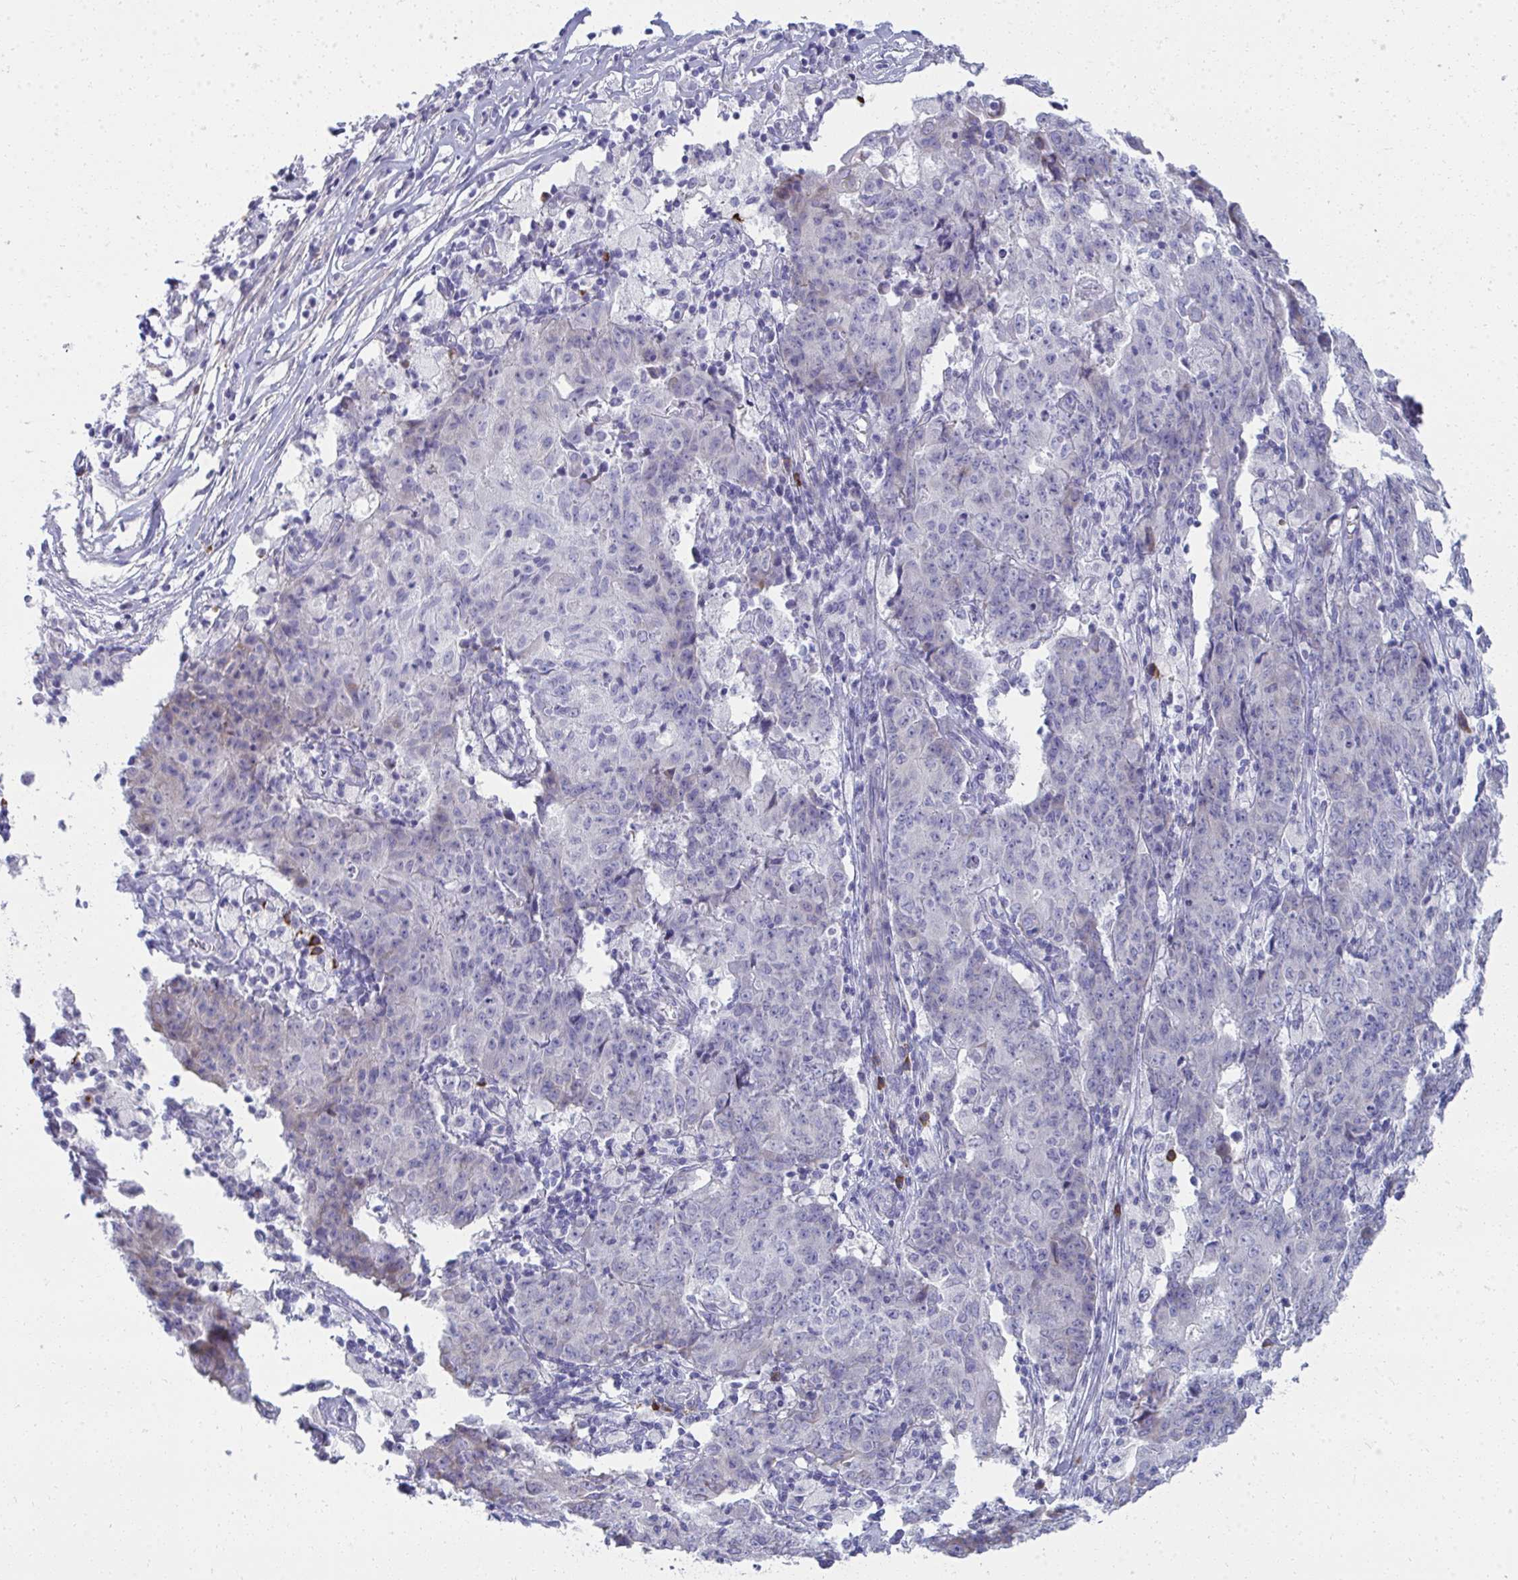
{"staining": {"intensity": "negative", "quantity": "none", "location": "none"}, "tissue": "ovarian cancer", "cell_type": "Tumor cells", "image_type": "cancer", "snomed": [{"axis": "morphology", "description": "Carcinoma, endometroid"}, {"axis": "topography", "description": "Ovary"}], "caption": "Photomicrograph shows no protein expression in tumor cells of endometroid carcinoma (ovarian) tissue.", "gene": "PUS7L", "patient": {"sex": "female", "age": 42}}